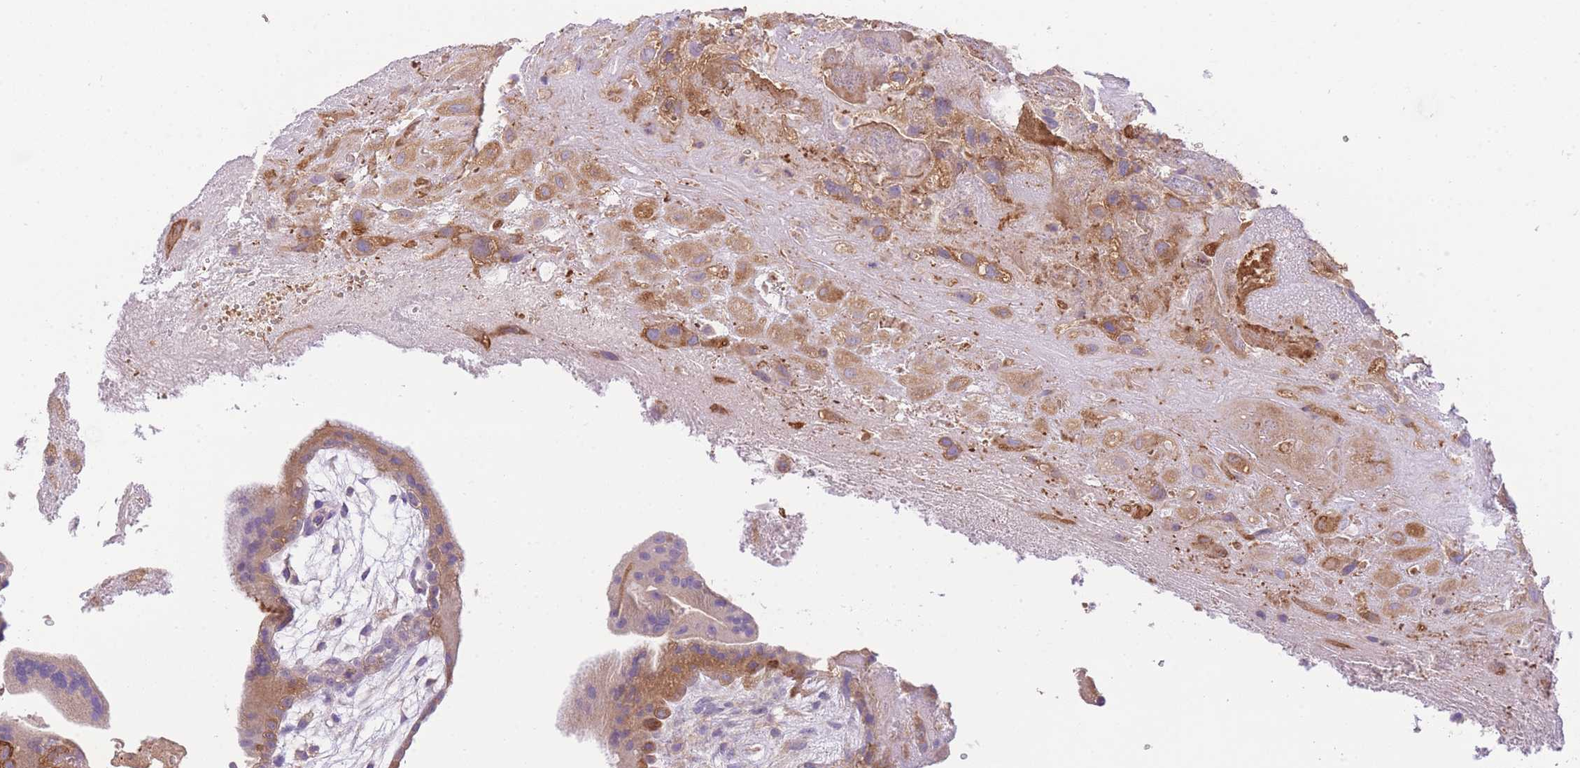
{"staining": {"intensity": "moderate", "quantity": ">75%", "location": "cytoplasmic/membranous"}, "tissue": "placenta", "cell_type": "Decidual cells", "image_type": "normal", "snomed": [{"axis": "morphology", "description": "Normal tissue, NOS"}, {"axis": "topography", "description": "Placenta"}], "caption": "The immunohistochemical stain highlights moderate cytoplasmic/membranous staining in decidual cells of normal placenta. Nuclei are stained in blue.", "gene": "INSYN2B", "patient": {"sex": "female", "age": 35}}